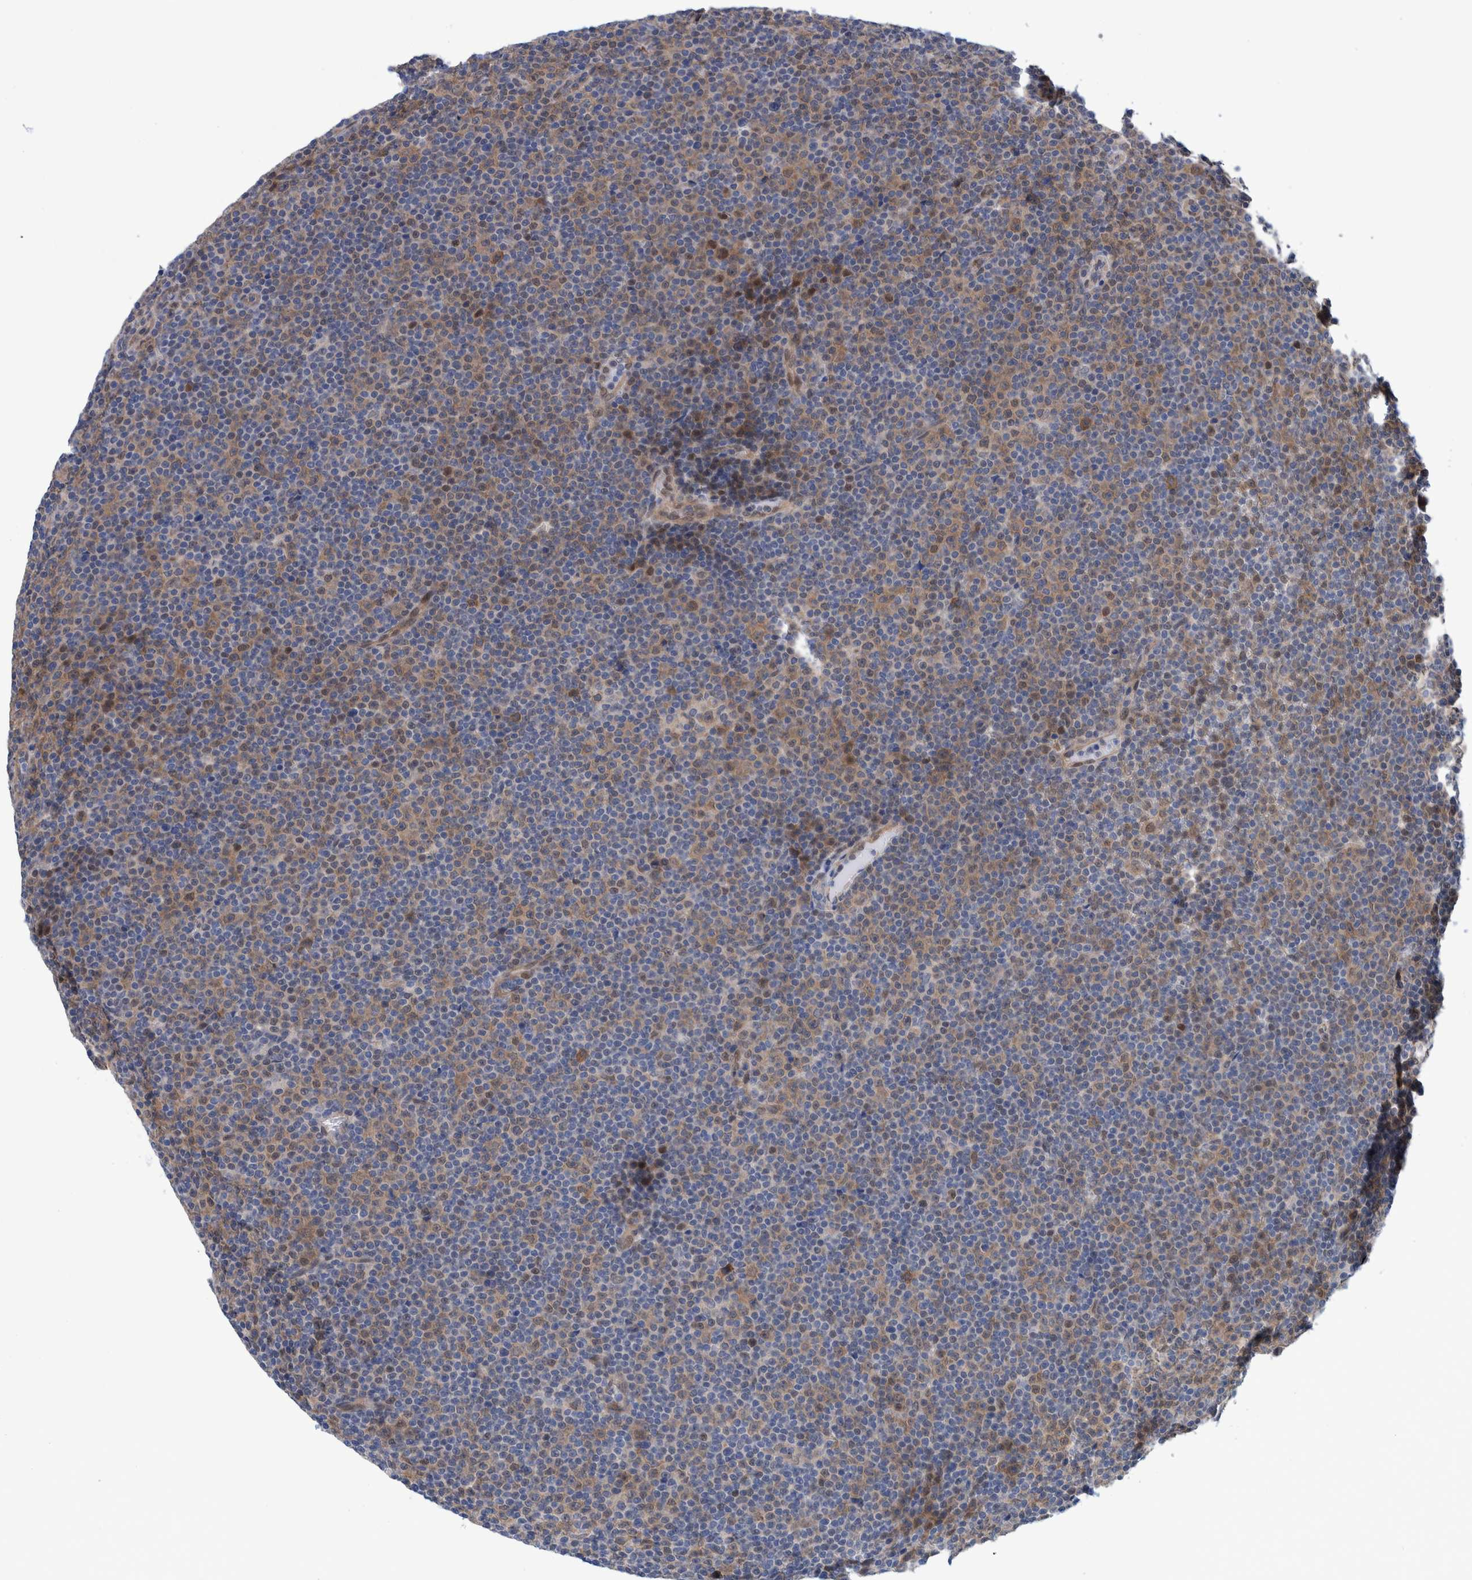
{"staining": {"intensity": "moderate", "quantity": "<25%", "location": "cytoplasmic/membranous,nuclear"}, "tissue": "lymphoma", "cell_type": "Tumor cells", "image_type": "cancer", "snomed": [{"axis": "morphology", "description": "Malignant lymphoma, non-Hodgkin's type, Low grade"}, {"axis": "topography", "description": "Lymph node"}], "caption": "This is an image of immunohistochemistry (IHC) staining of lymphoma, which shows moderate expression in the cytoplasmic/membranous and nuclear of tumor cells.", "gene": "PFAS", "patient": {"sex": "female", "age": 67}}